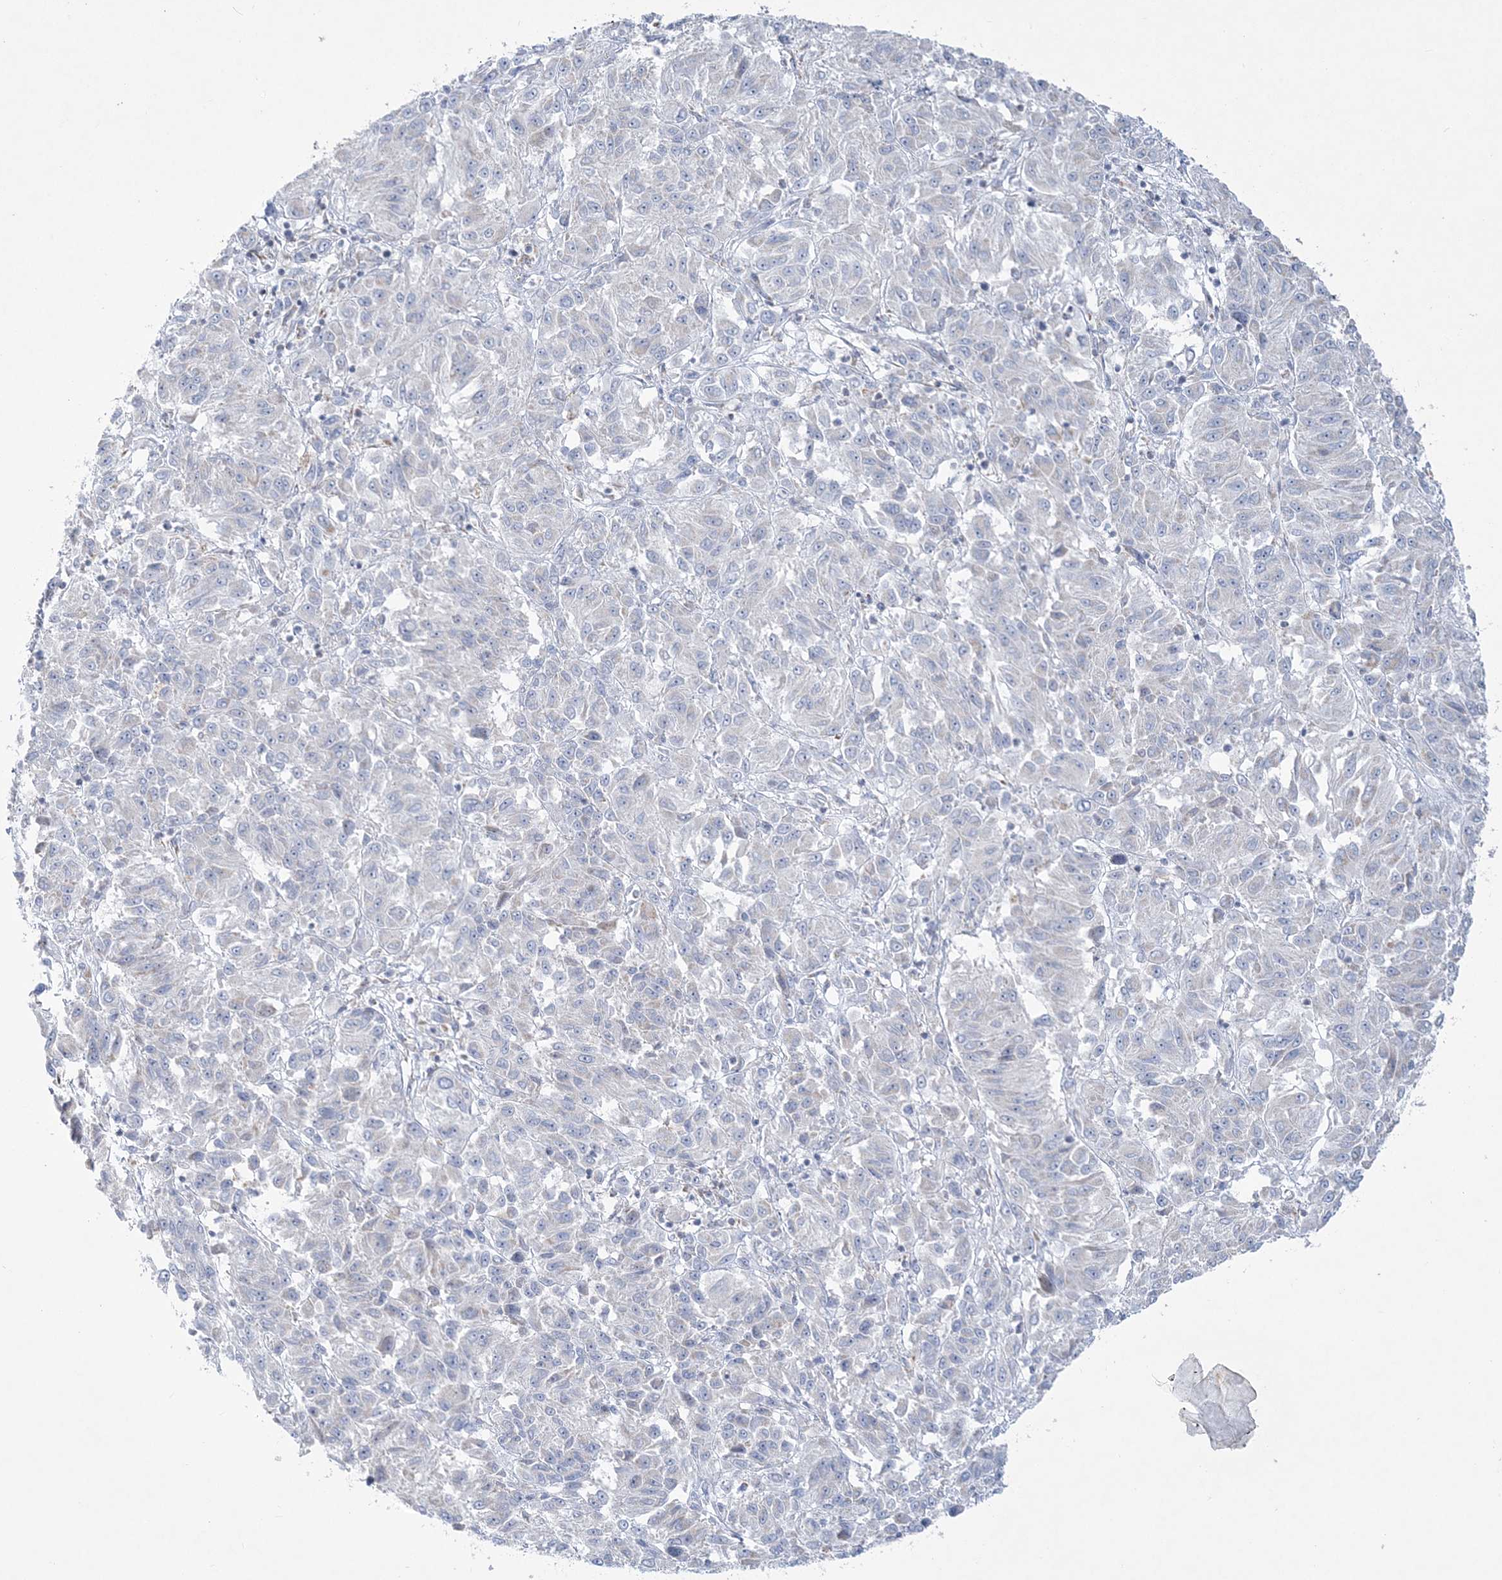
{"staining": {"intensity": "negative", "quantity": "none", "location": "none"}, "tissue": "melanoma", "cell_type": "Tumor cells", "image_type": "cancer", "snomed": [{"axis": "morphology", "description": "Malignant melanoma, Metastatic site"}, {"axis": "topography", "description": "Lung"}], "caption": "This is an immunohistochemistry (IHC) histopathology image of melanoma. There is no positivity in tumor cells.", "gene": "TBC1D7", "patient": {"sex": "male", "age": 64}}